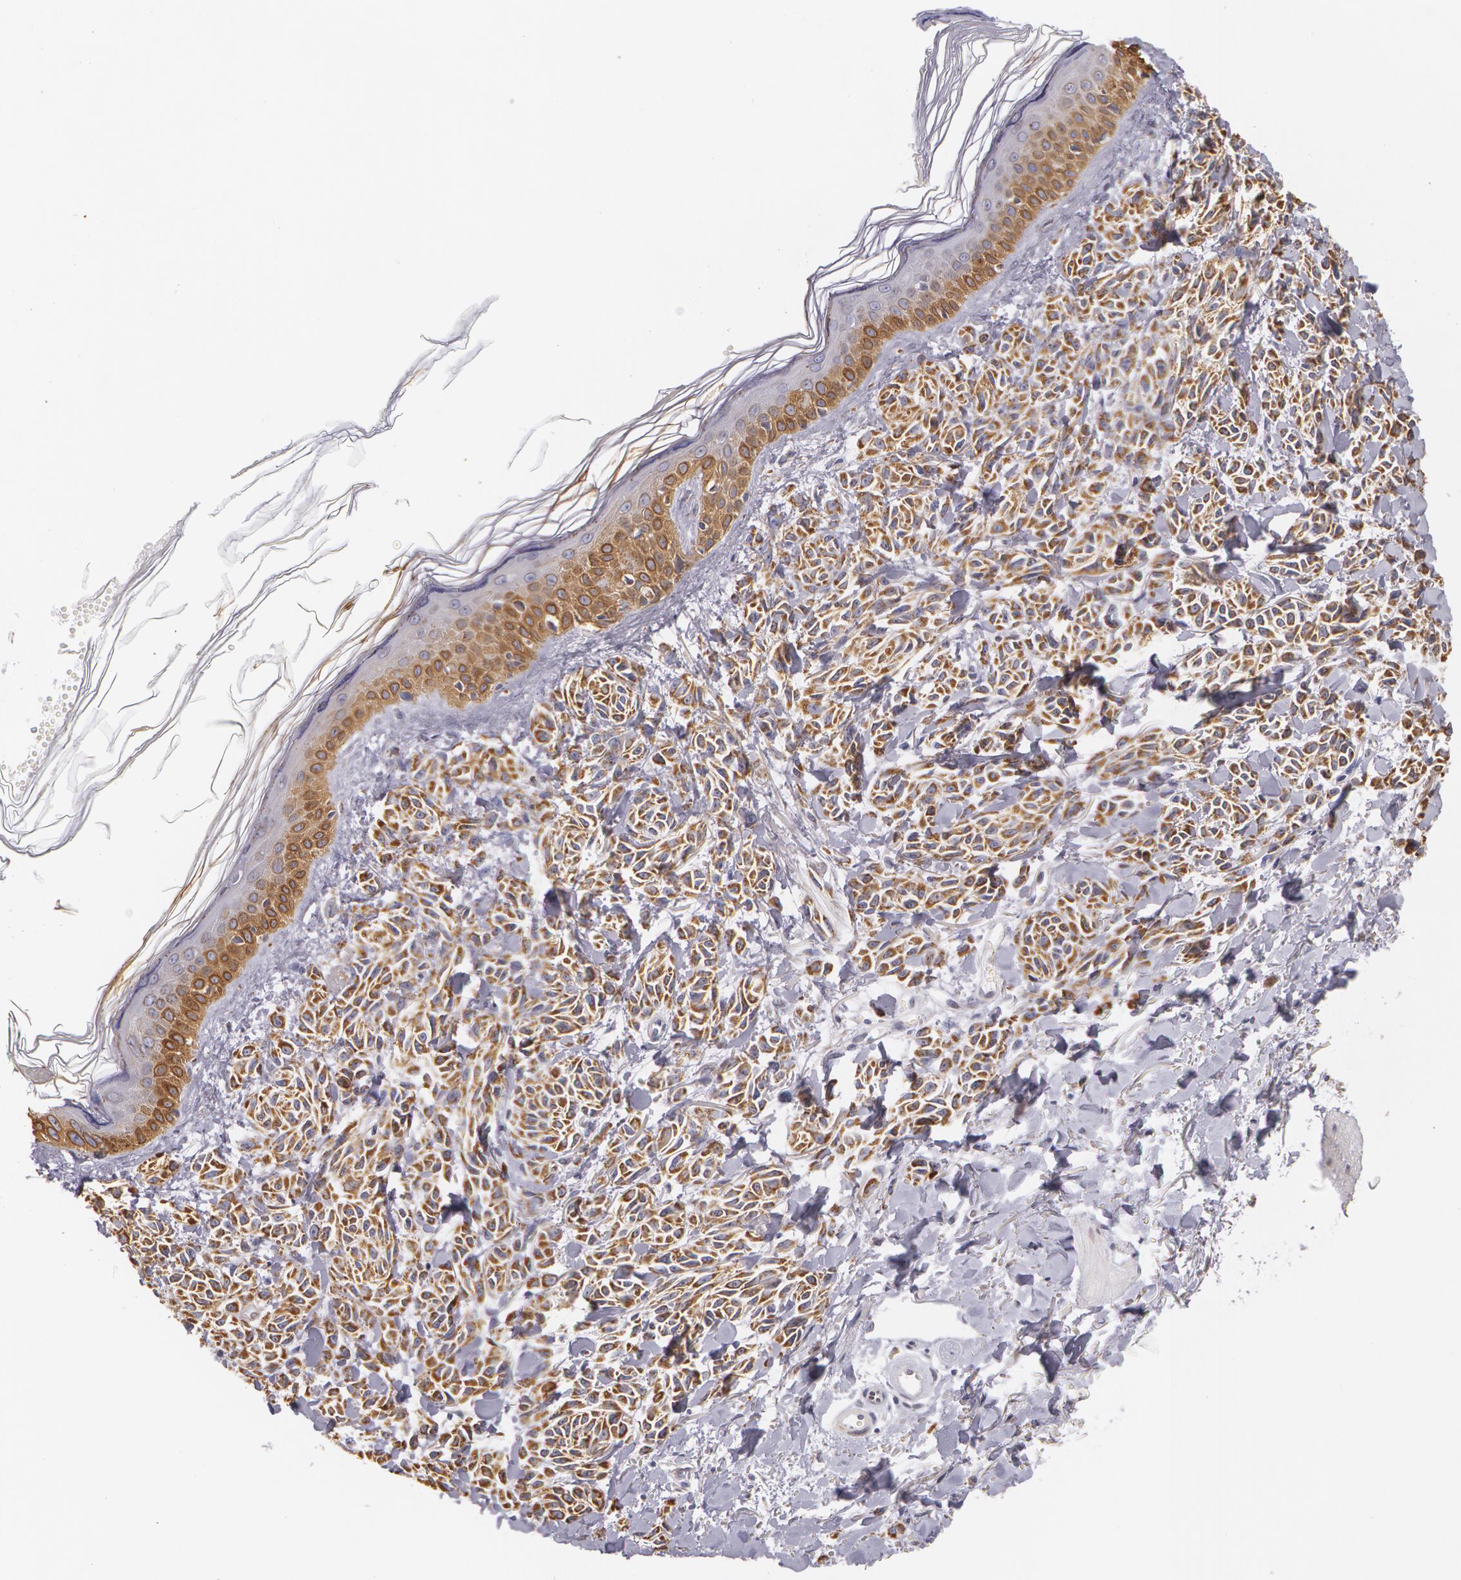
{"staining": {"intensity": "moderate", "quantity": ">75%", "location": "cytoplasmic/membranous"}, "tissue": "melanoma", "cell_type": "Tumor cells", "image_type": "cancer", "snomed": [{"axis": "morphology", "description": "Malignant melanoma, NOS"}, {"axis": "topography", "description": "Skin"}], "caption": "Moderate cytoplasmic/membranous staining for a protein is identified in about >75% of tumor cells of melanoma using IHC.", "gene": "KRT18", "patient": {"sex": "female", "age": 73}}